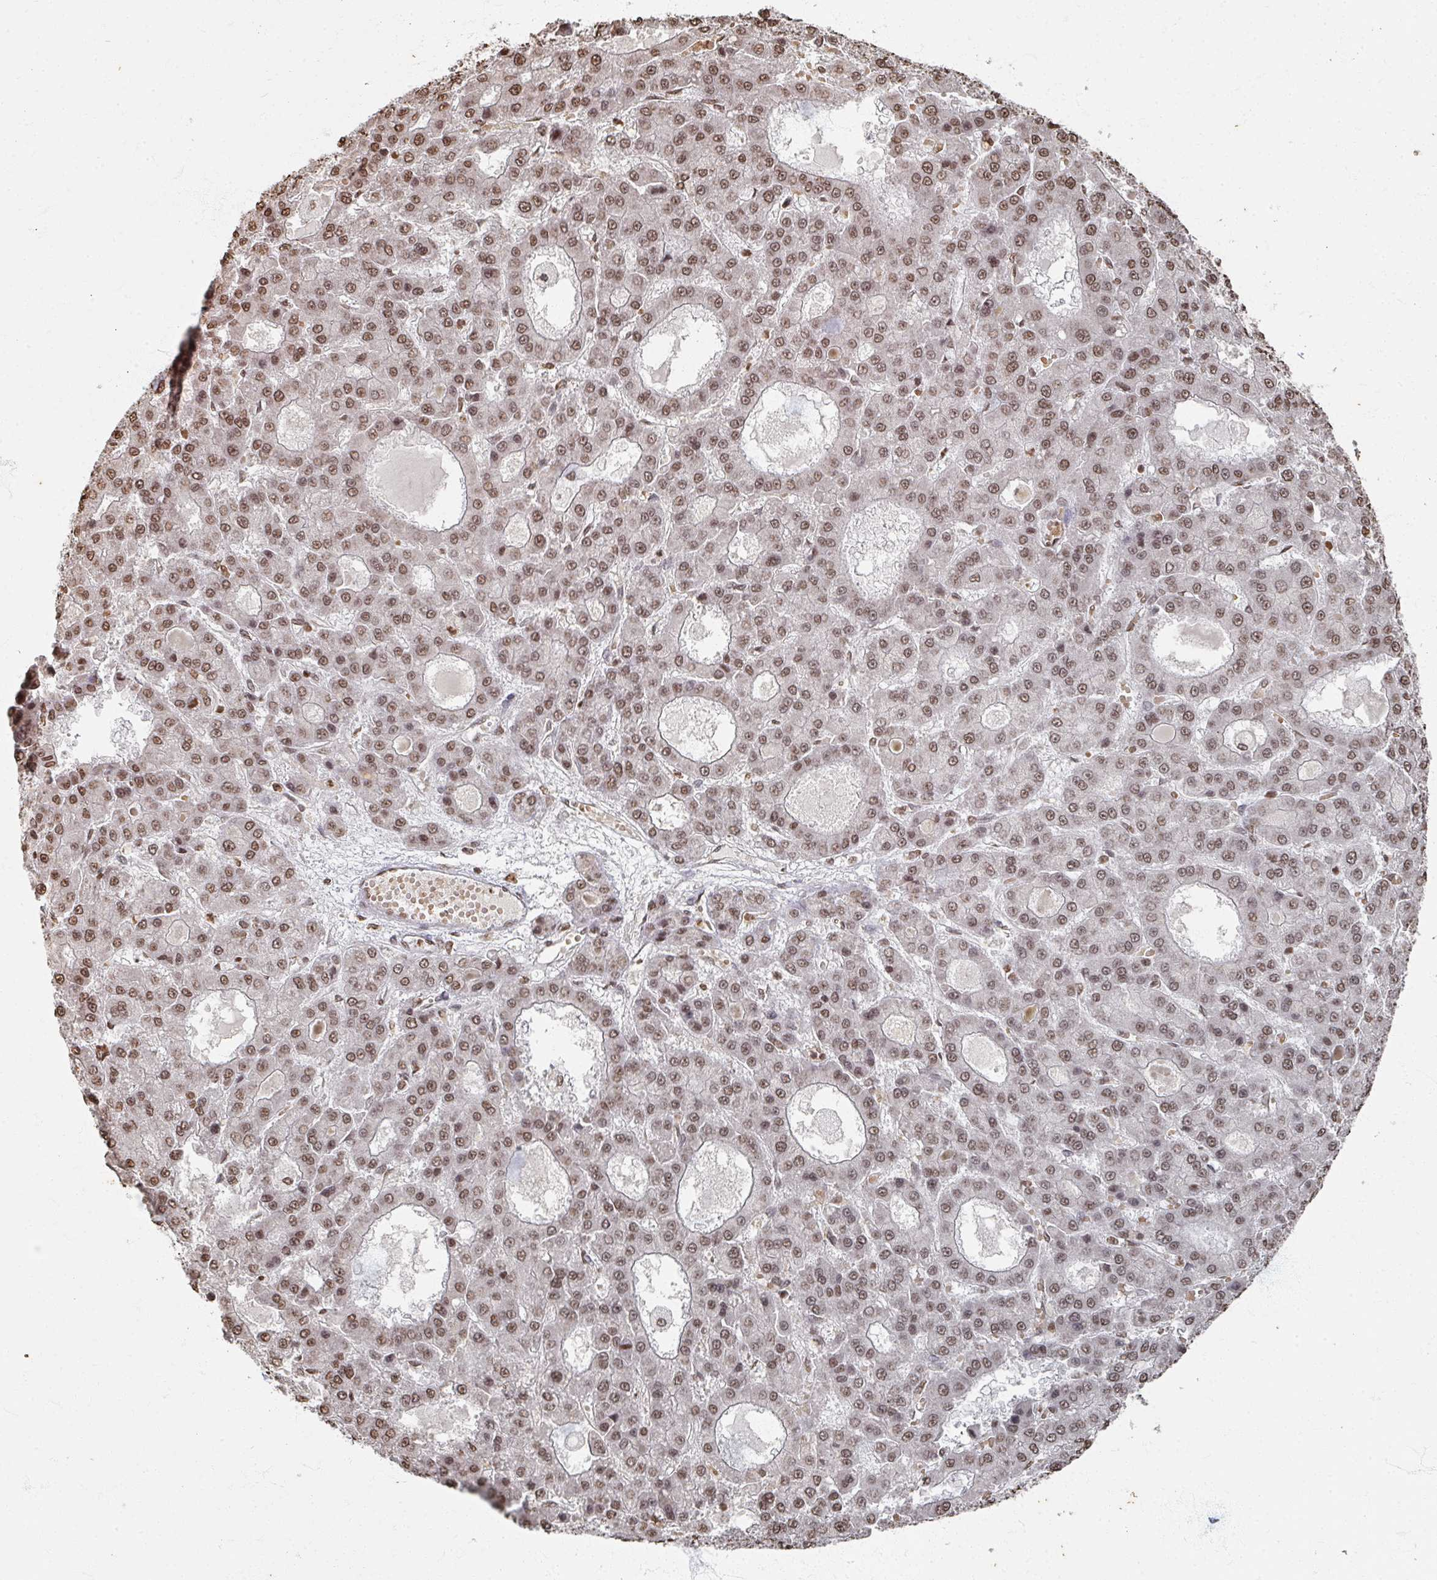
{"staining": {"intensity": "moderate", "quantity": ">75%", "location": "nuclear"}, "tissue": "liver cancer", "cell_type": "Tumor cells", "image_type": "cancer", "snomed": [{"axis": "morphology", "description": "Carcinoma, Hepatocellular, NOS"}, {"axis": "topography", "description": "Liver"}], "caption": "About >75% of tumor cells in human liver hepatocellular carcinoma demonstrate moderate nuclear protein positivity as visualized by brown immunohistochemical staining.", "gene": "DCUN1D5", "patient": {"sex": "male", "age": 70}}